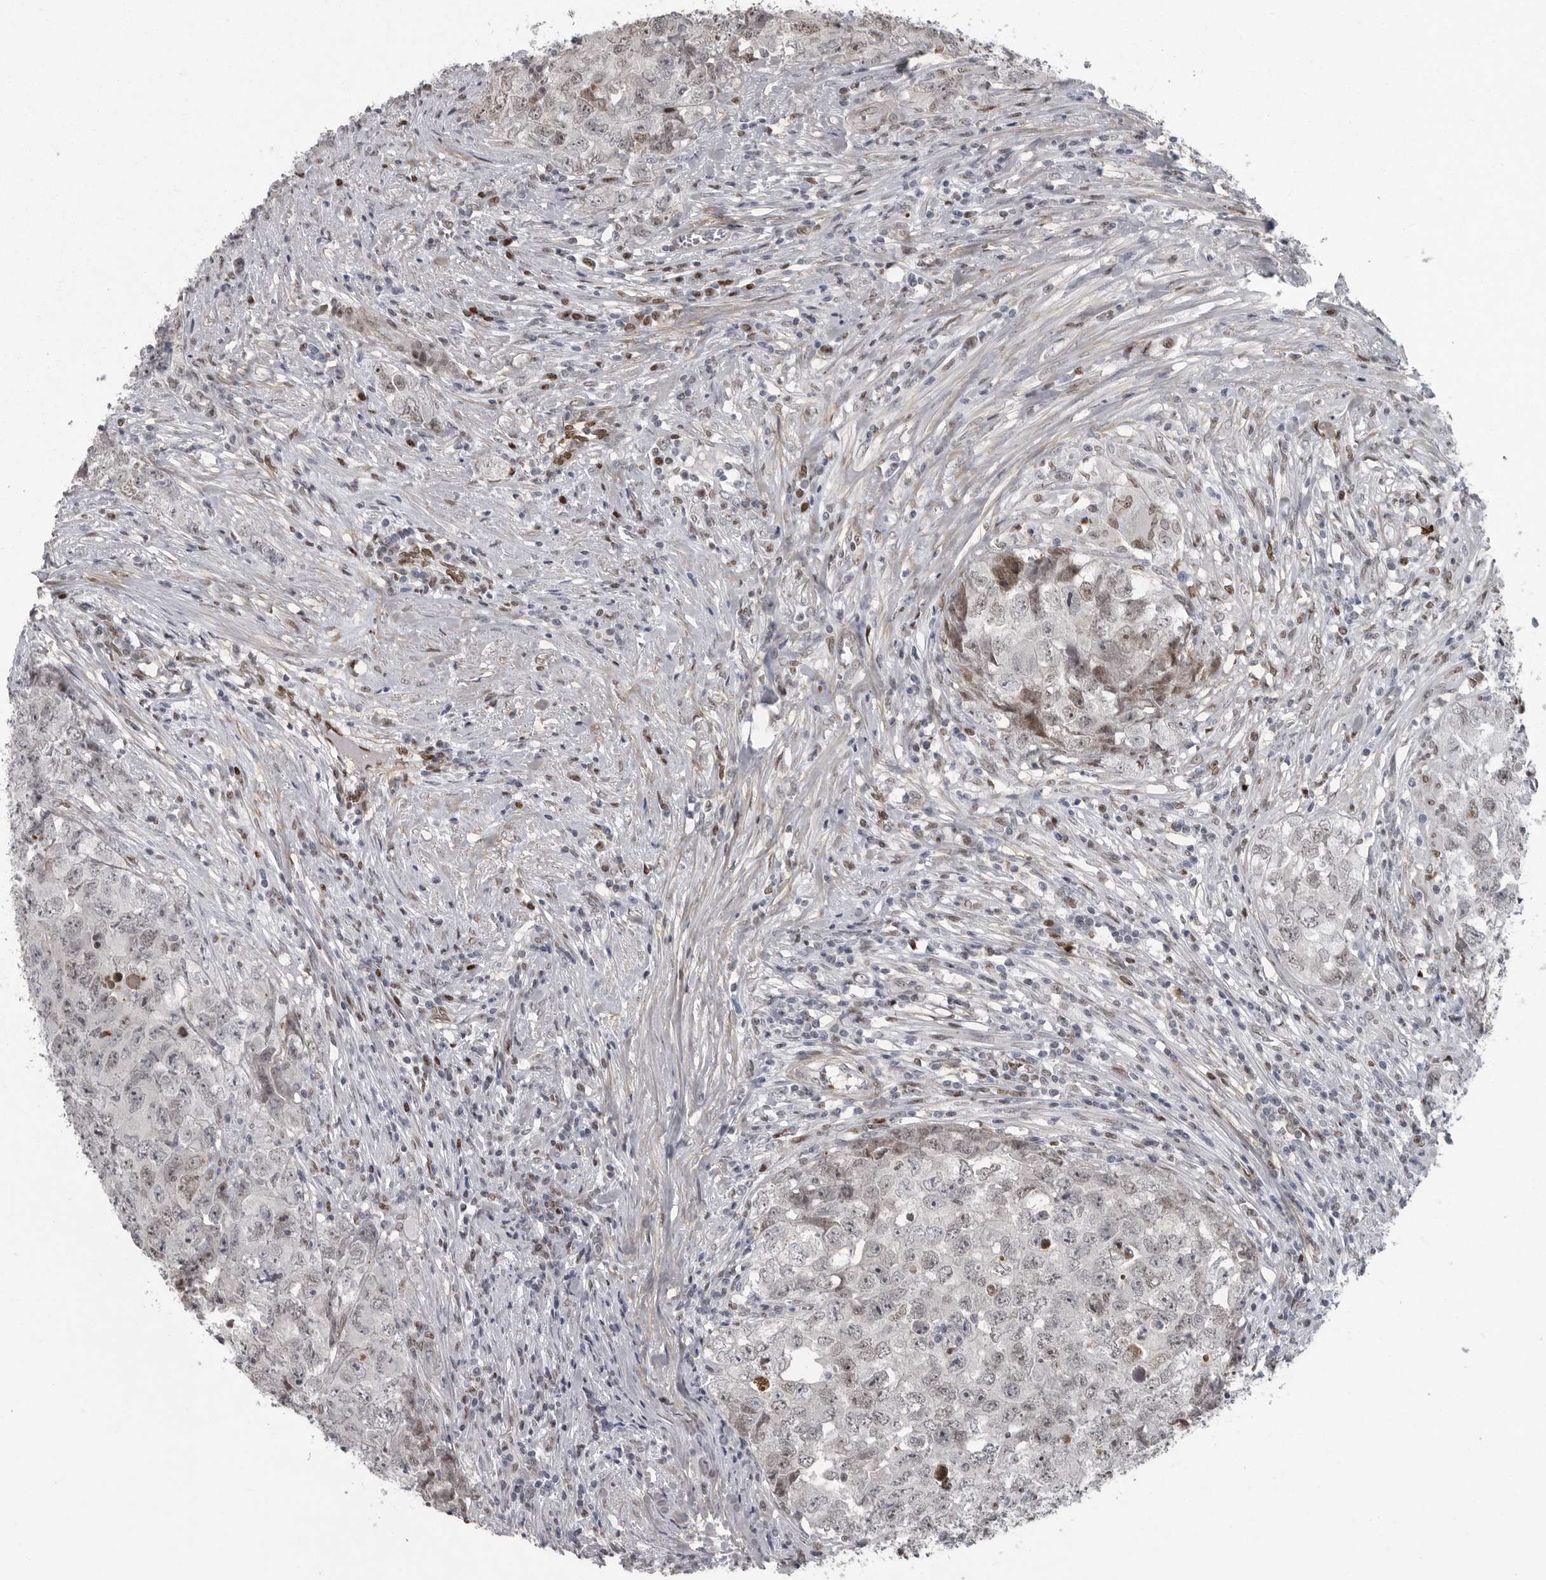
{"staining": {"intensity": "weak", "quantity": "<25%", "location": "nuclear"}, "tissue": "testis cancer", "cell_type": "Tumor cells", "image_type": "cancer", "snomed": [{"axis": "morphology", "description": "Seminoma, NOS"}, {"axis": "morphology", "description": "Carcinoma, Embryonal, NOS"}, {"axis": "topography", "description": "Testis"}], "caption": "Human testis embryonal carcinoma stained for a protein using immunohistochemistry (IHC) shows no staining in tumor cells.", "gene": "HMGN3", "patient": {"sex": "male", "age": 43}}